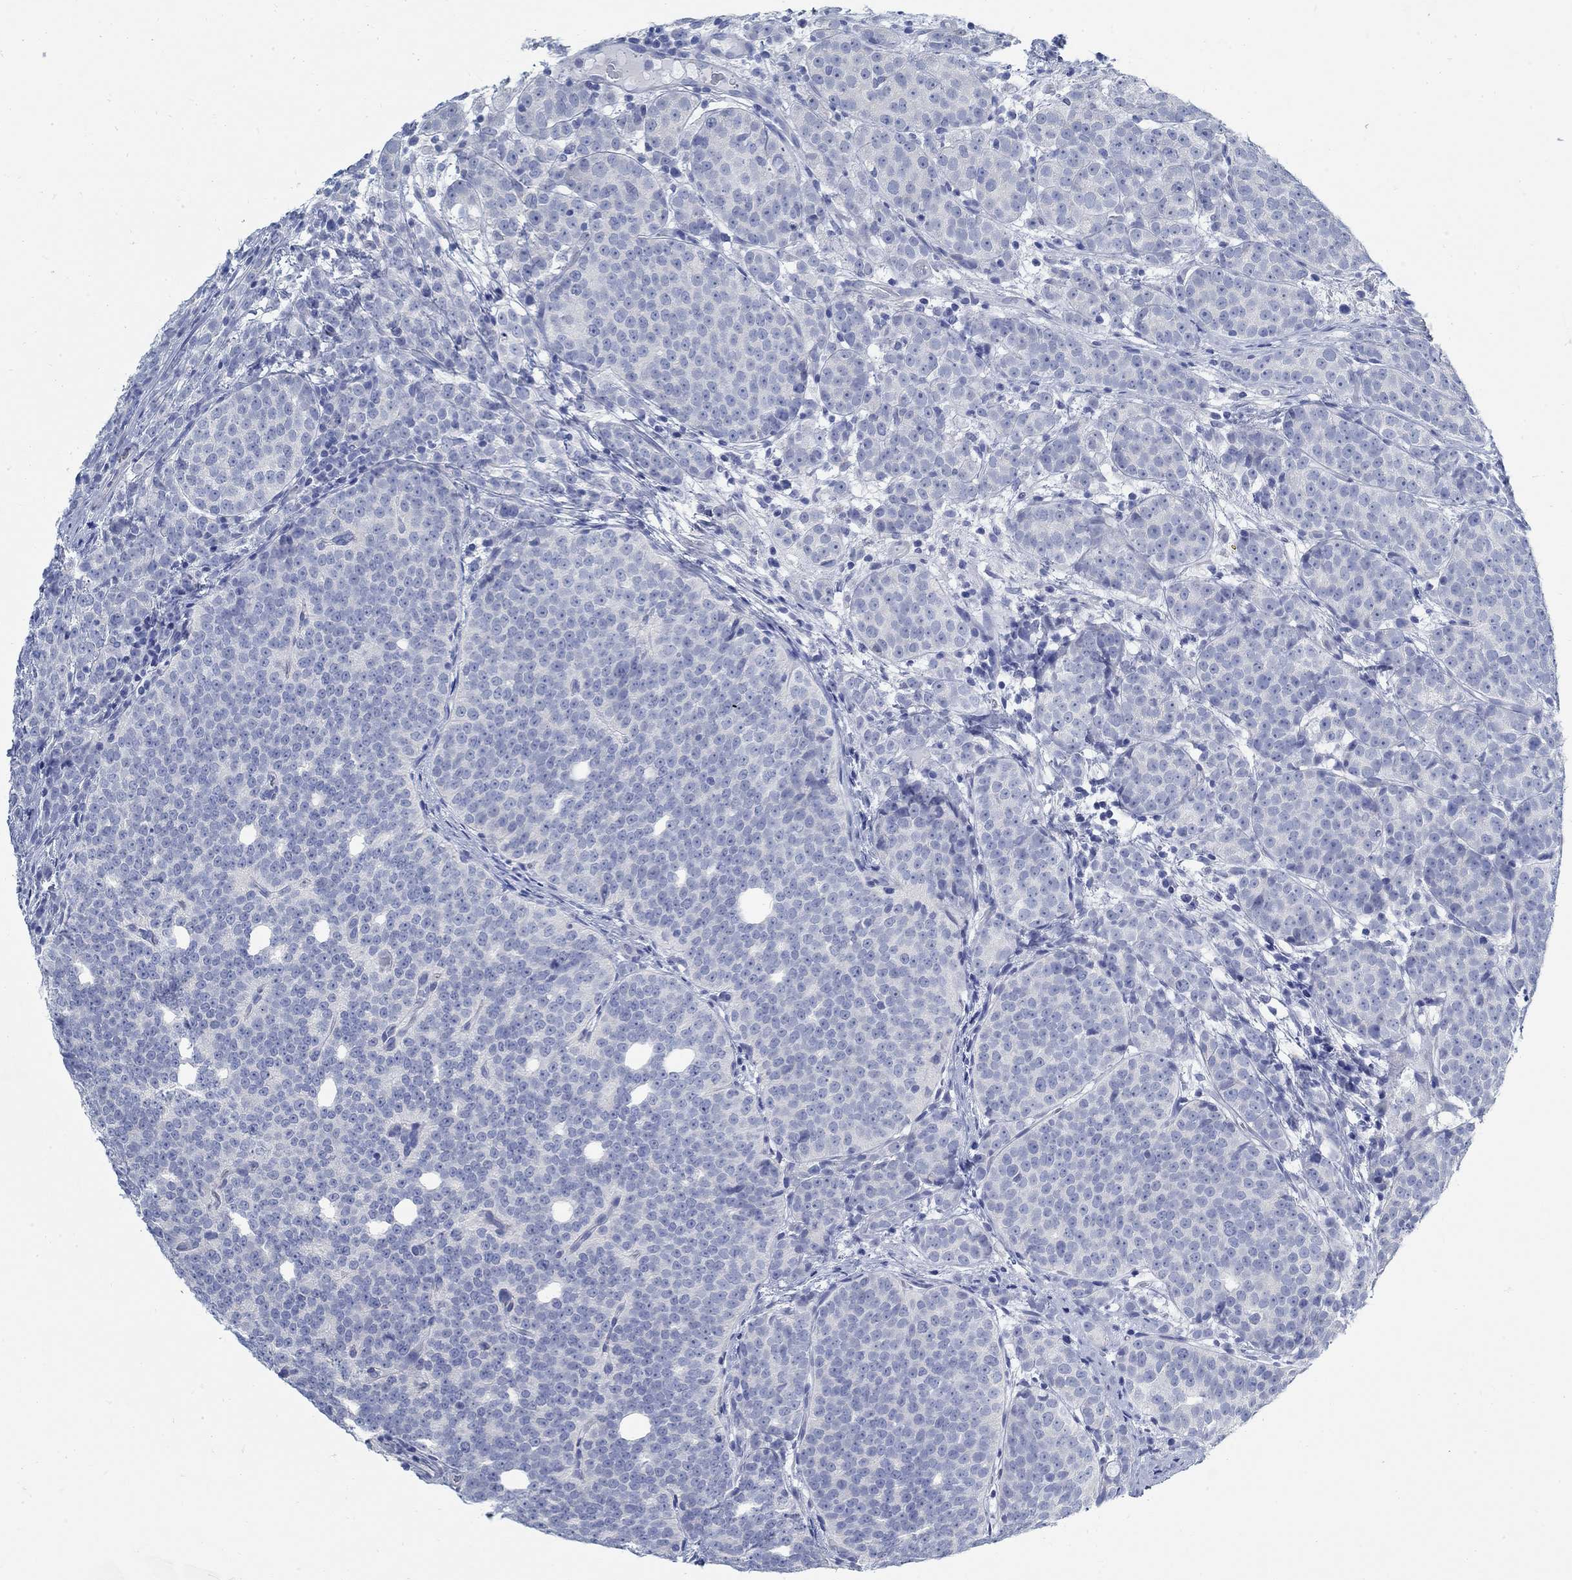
{"staining": {"intensity": "negative", "quantity": "none", "location": "none"}, "tissue": "prostate cancer", "cell_type": "Tumor cells", "image_type": "cancer", "snomed": [{"axis": "morphology", "description": "Adenocarcinoma, High grade"}, {"axis": "topography", "description": "Prostate"}], "caption": "An immunohistochemistry image of prostate high-grade adenocarcinoma is shown. There is no staining in tumor cells of prostate high-grade adenocarcinoma.", "gene": "RBM20", "patient": {"sex": "male", "age": 53}}